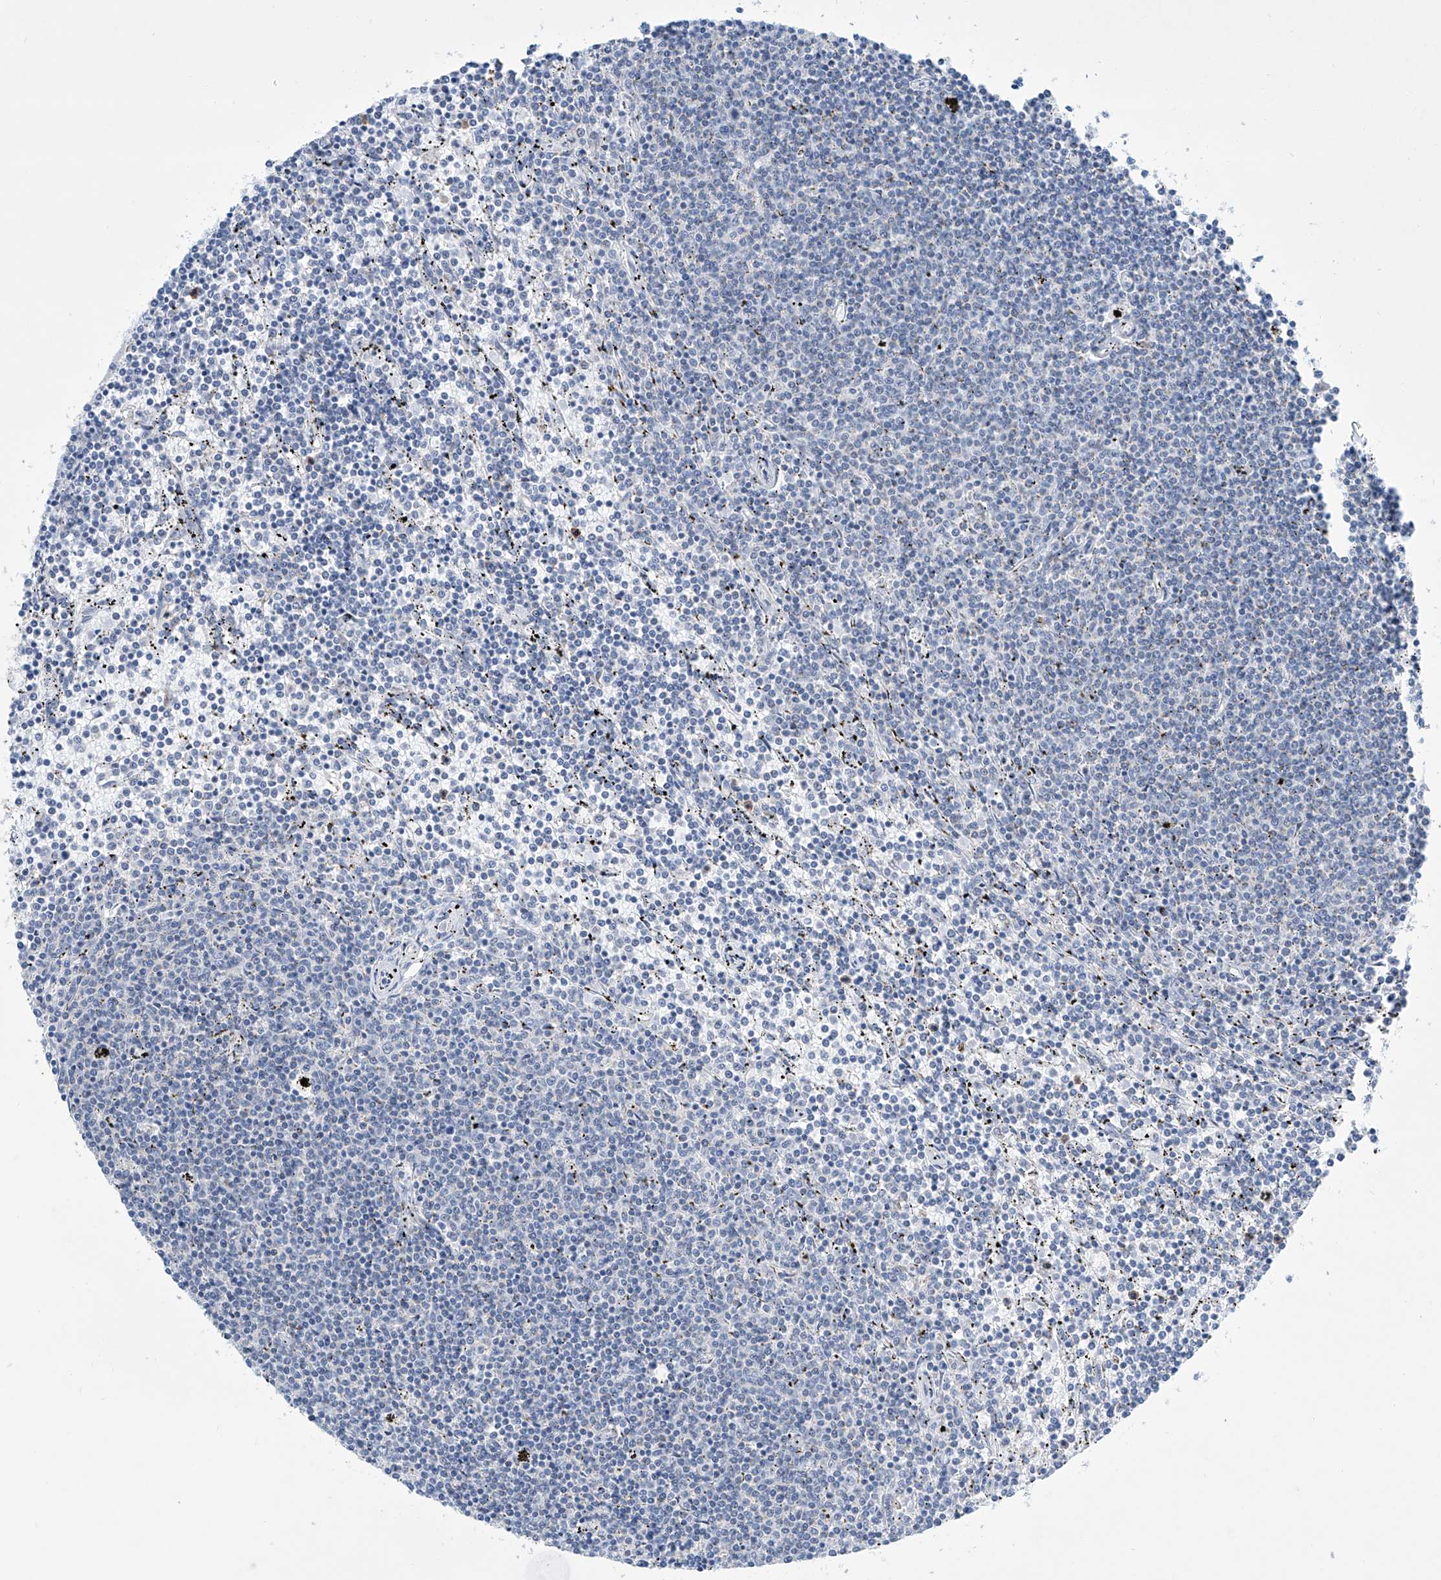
{"staining": {"intensity": "negative", "quantity": "none", "location": "none"}, "tissue": "lymphoma", "cell_type": "Tumor cells", "image_type": "cancer", "snomed": [{"axis": "morphology", "description": "Malignant lymphoma, non-Hodgkin's type, Low grade"}, {"axis": "topography", "description": "Spleen"}], "caption": "DAB (3,3'-diaminobenzidine) immunohistochemical staining of human low-grade malignant lymphoma, non-Hodgkin's type reveals no significant expression in tumor cells.", "gene": "ALDH6A1", "patient": {"sex": "female", "age": 50}}